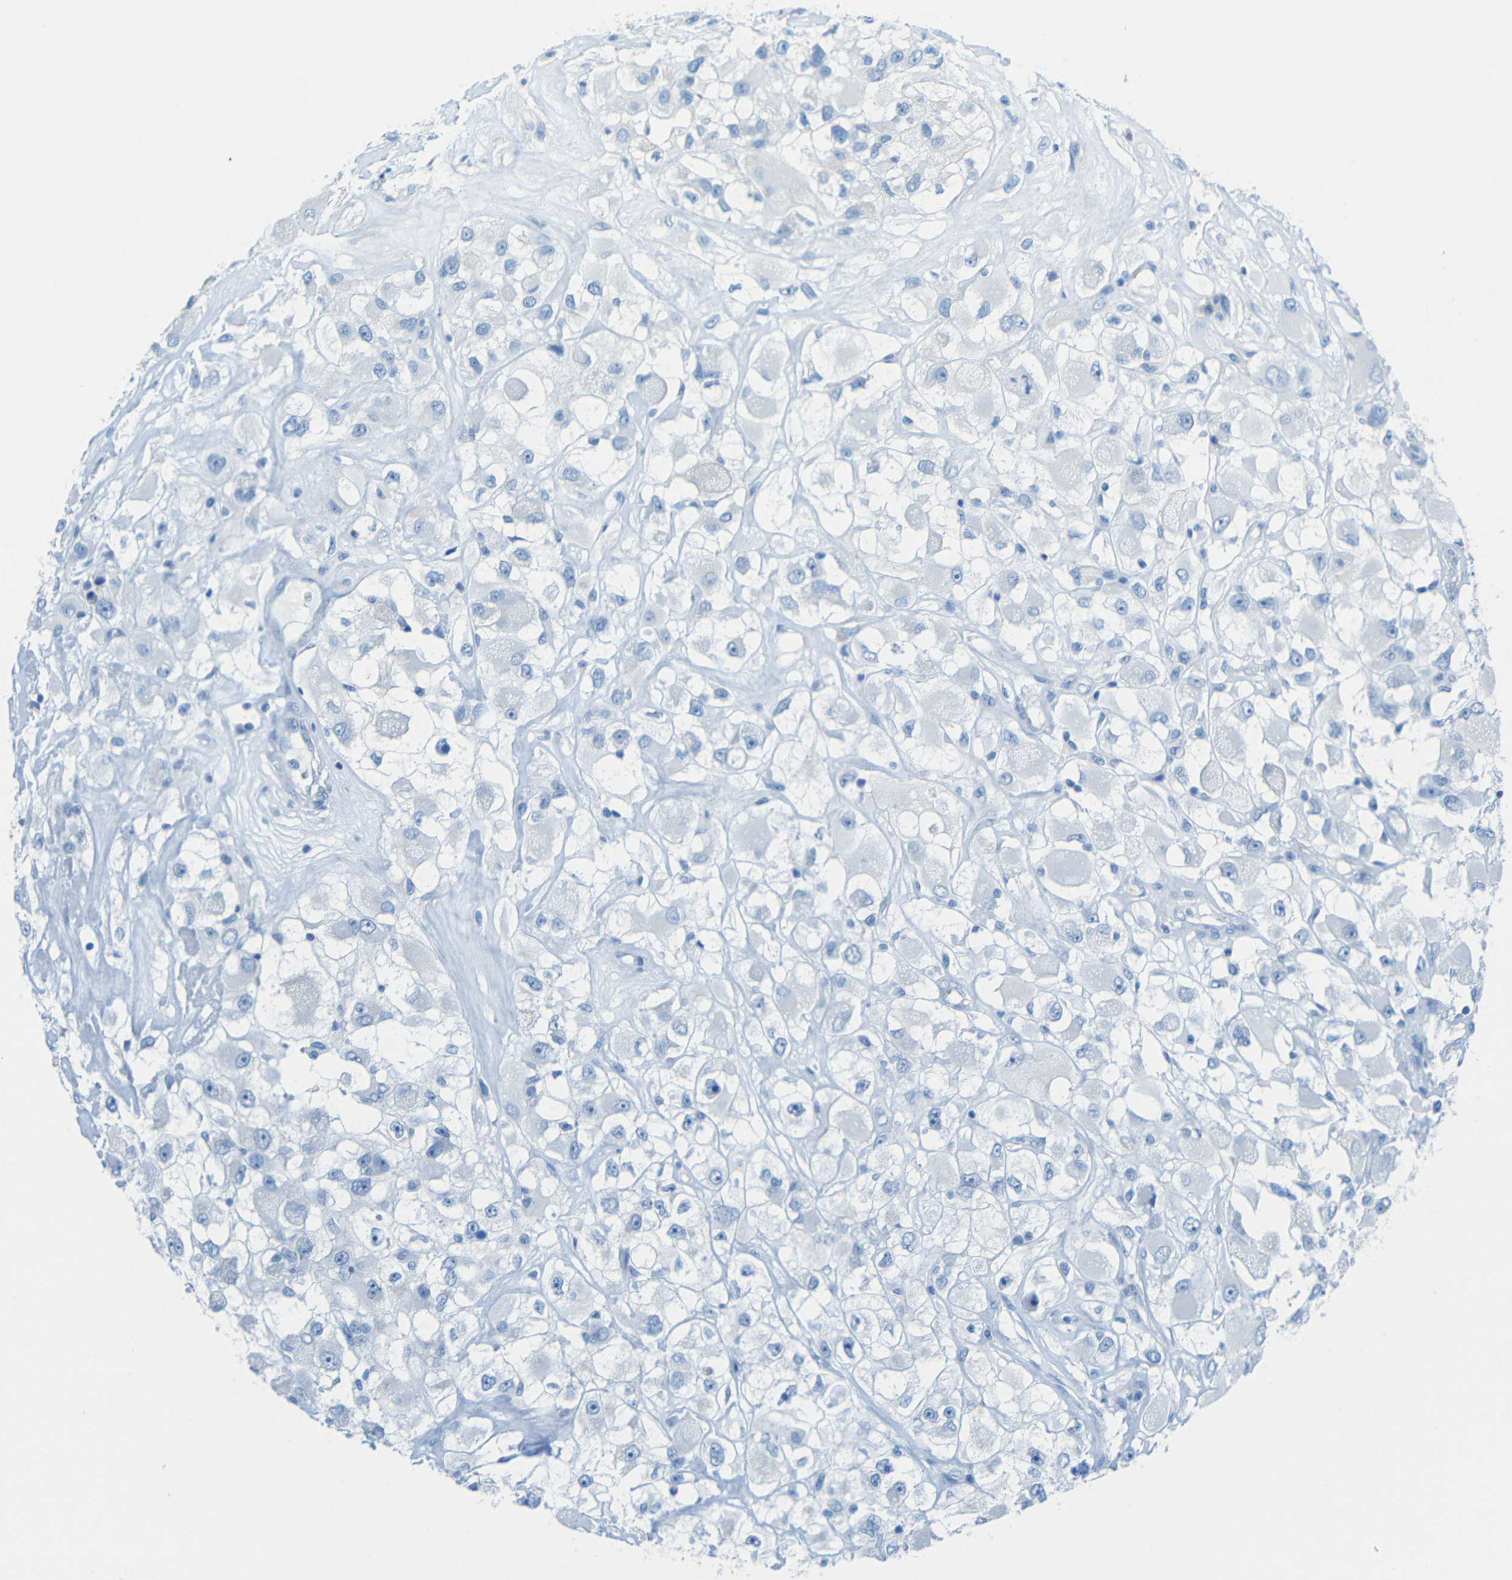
{"staining": {"intensity": "negative", "quantity": "none", "location": "none"}, "tissue": "renal cancer", "cell_type": "Tumor cells", "image_type": "cancer", "snomed": [{"axis": "morphology", "description": "Adenocarcinoma, NOS"}, {"axis": "topography", "description": "Kidney"}], "caption": "Immunohistochemical staining of human renal cancer (adenocarcinoma) shows no significant expression in tumor cells.", "gene": "TUBB4B", "patient": {"sex": "female", "age": 52}}